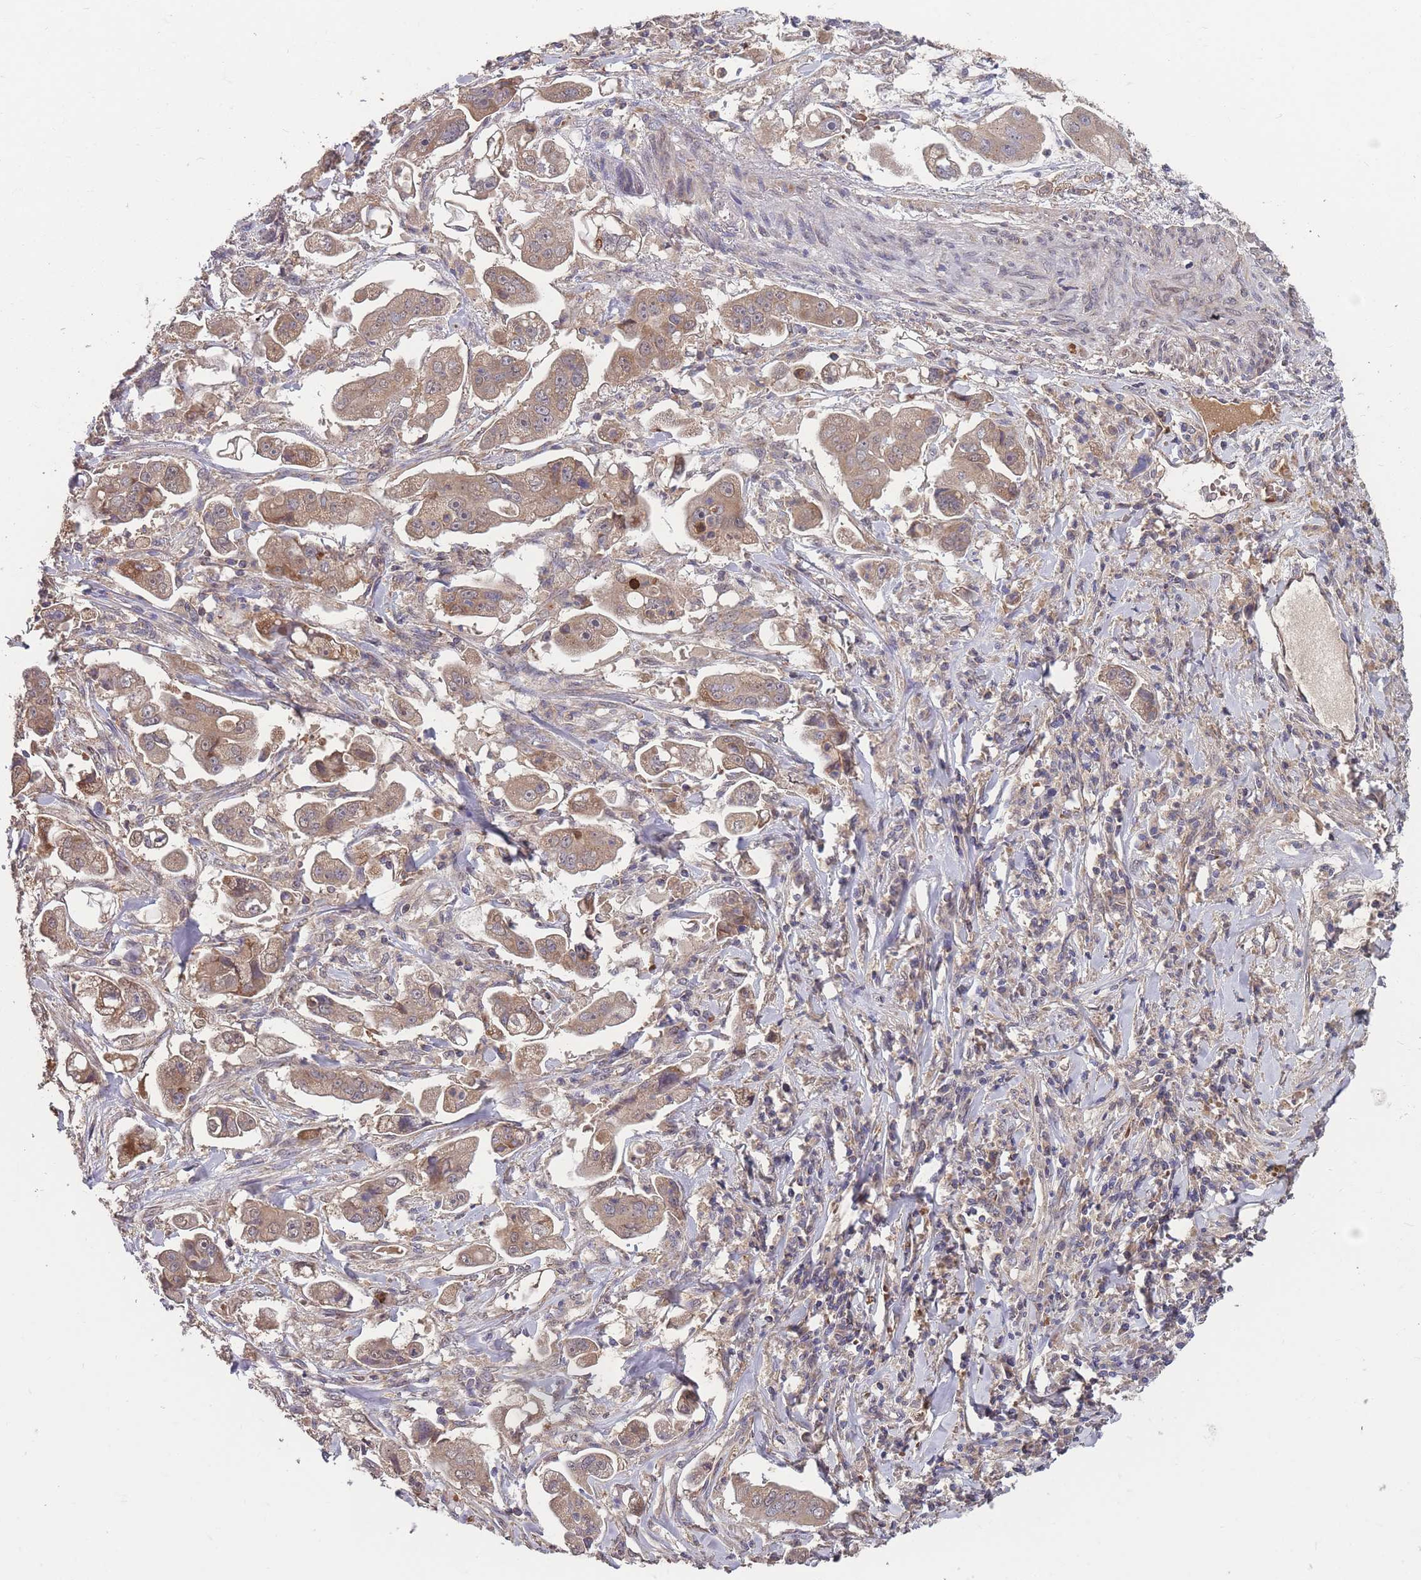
{"staining": {"intensity": "moderate", "quantity": ">75%", "location": "cytoplasmic/membranous"}, "tissue": "stomach cancer", "cell_type": "Tumor cells", "image_type": "cancer", "snomed": [{"axis": "morphology", "description": "Adenocarcinoma, NOS"}, {"axis": "topography", "description": "Stomach"}], "caption": "High-magnification brightfield microscopy of stomach cancer stained with DAB (3,3'-diaminobenzidine) (brown) and counterstained with hematoxylin (blue). tumor cells exhibit moderate cytoplasmic/membranous positivity is identified in about>75% of cells.", "gene": "SLC35B4", "patient": {"sex": "male", "age": 62}}